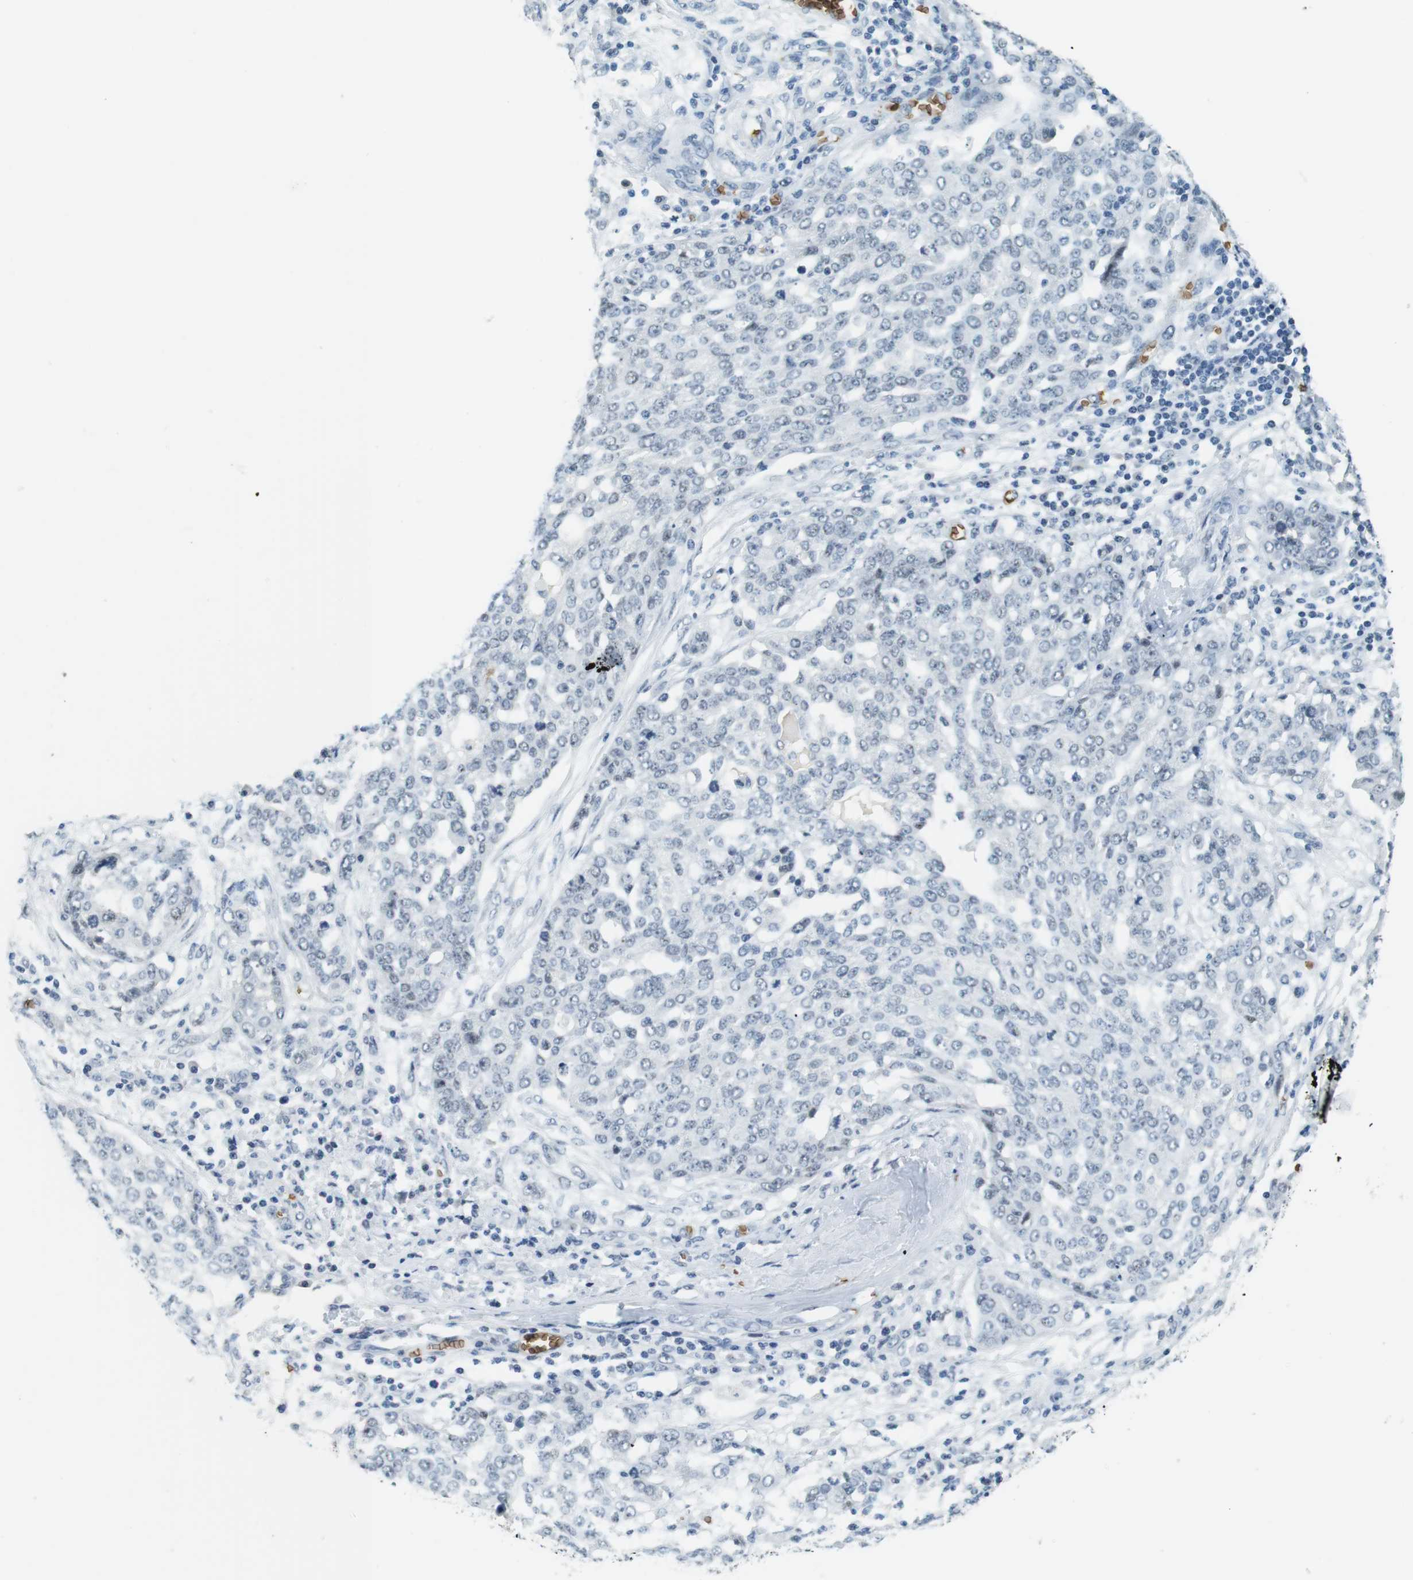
{"staining": {"intensity": "negative", "quantity": "none", "location": "none"}, "tissue": "ovarian cancer", "cell_type": "Tumor cells", "image_type": "cancer", "snomed": [{"axis": "morphology", "description": "Cystadenocarcinoma, serous, NOS"}, {"axis": "topography", "description": "Soft tissue"}, {"axis": "topography", "description": "Ovary"}], "caption": "Immunohistochemistry of ovarian serous cystadenocarcinoma exhibits no staining in tumor cells.", "gene": "SLC4A1", "patient": {"sex": "female", "age": 57}}